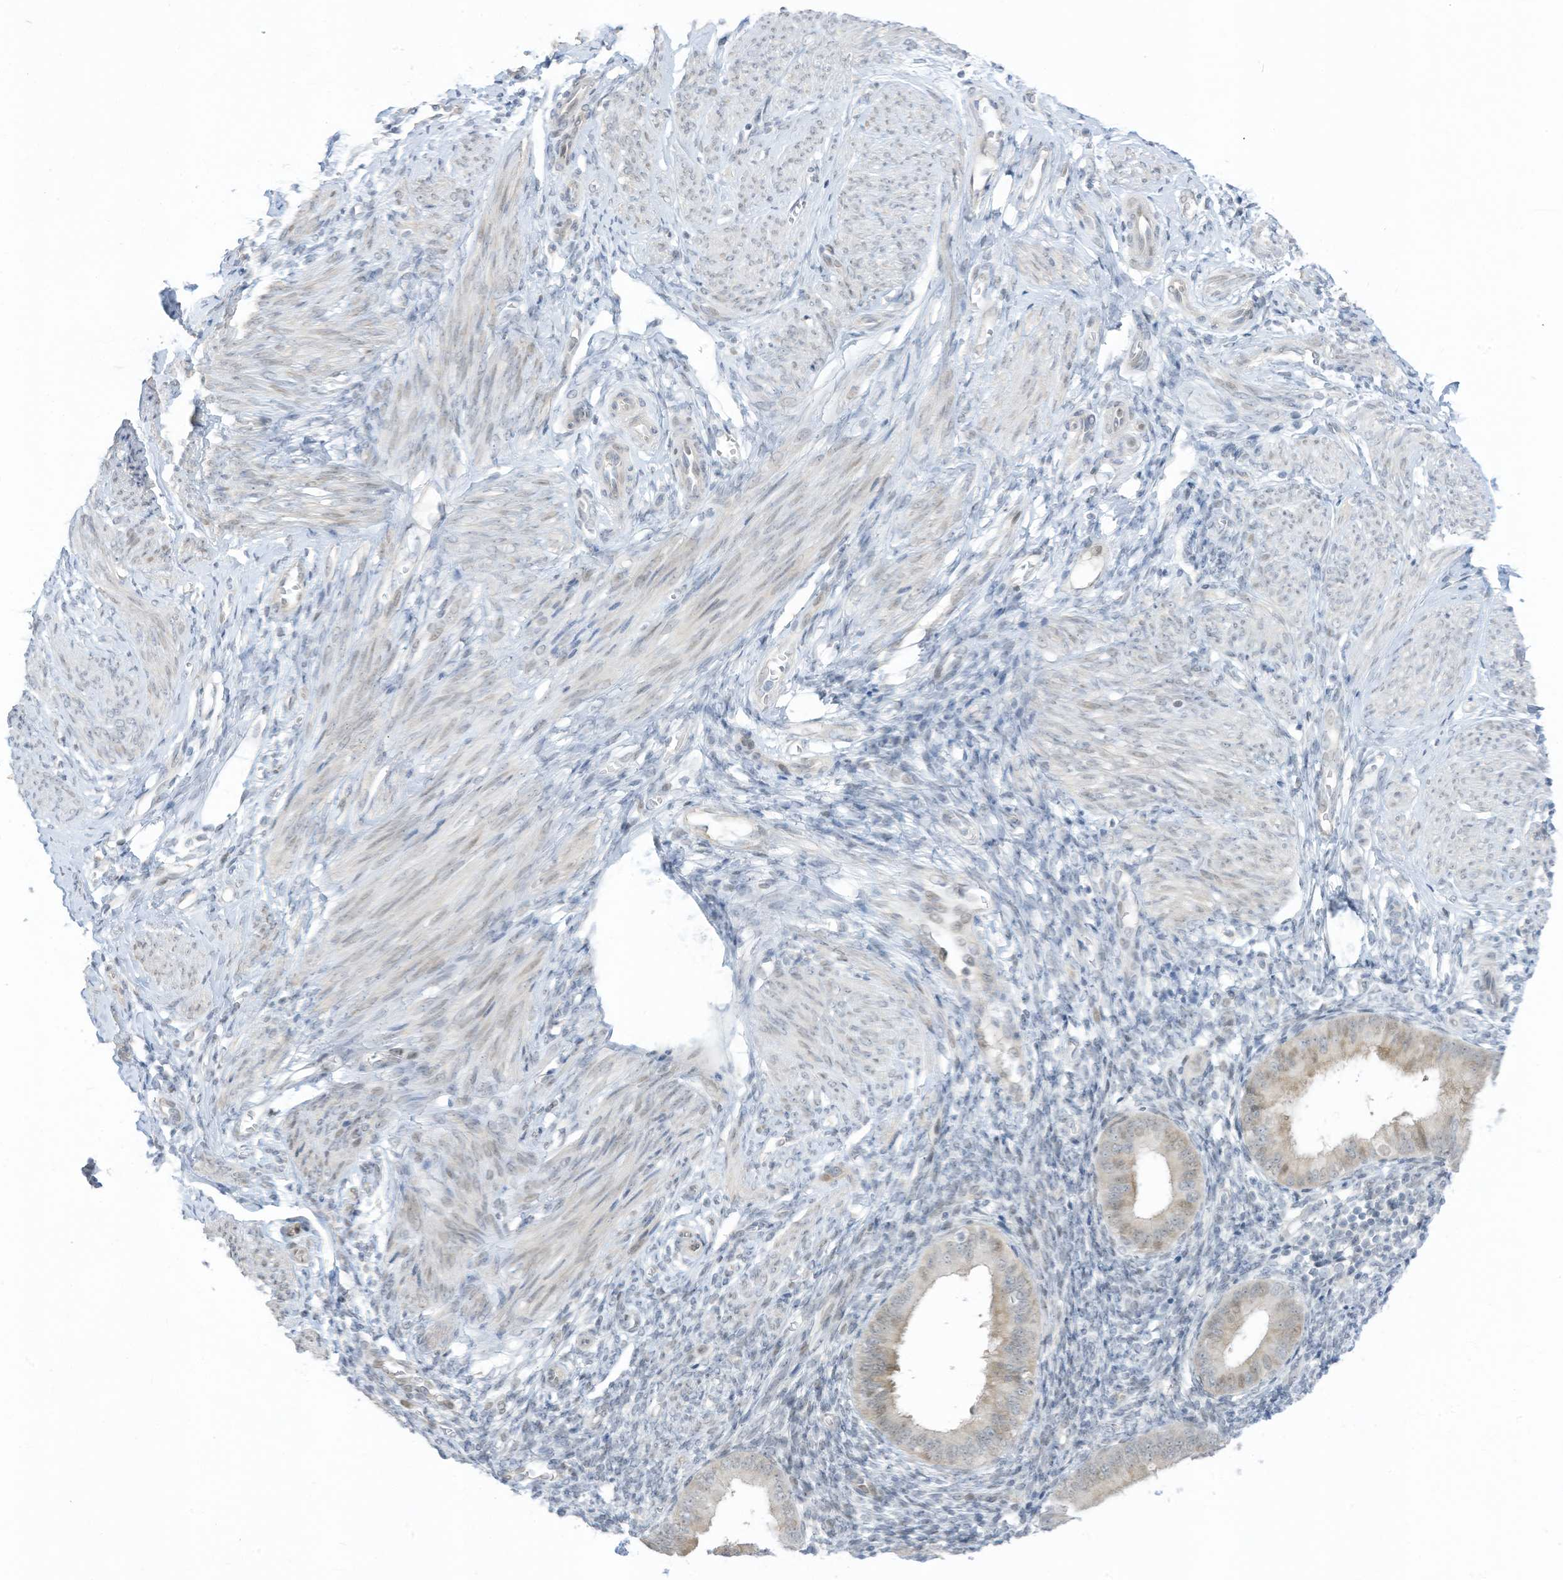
{"staining": {"intensity": "negative", "quantity": "none", "location": "none"}, "tissue": "endometrium", "cell_type": "Cells in endometrial stroma", "image_type": "normal", "snomed": [{"axis": "morphology", "description": "Normal tissue, NOS"}, {"axis": "topography", "description": "Uterus"}, {"axis": "topography", "description": "Endometrium"}], "caption": "The immunohistochemistry (IHC) photomicrograph has no significant expression in cells in endometrial stroma of endometrium. Brightfield microscopy of IHC stained with DAB (3,3'-diaminobenzidine) (brown) and hematoxylin (blue), captured at high magnification.", "gene": "ASPRV1", "patient": {"sex": "female", "age": 48}}